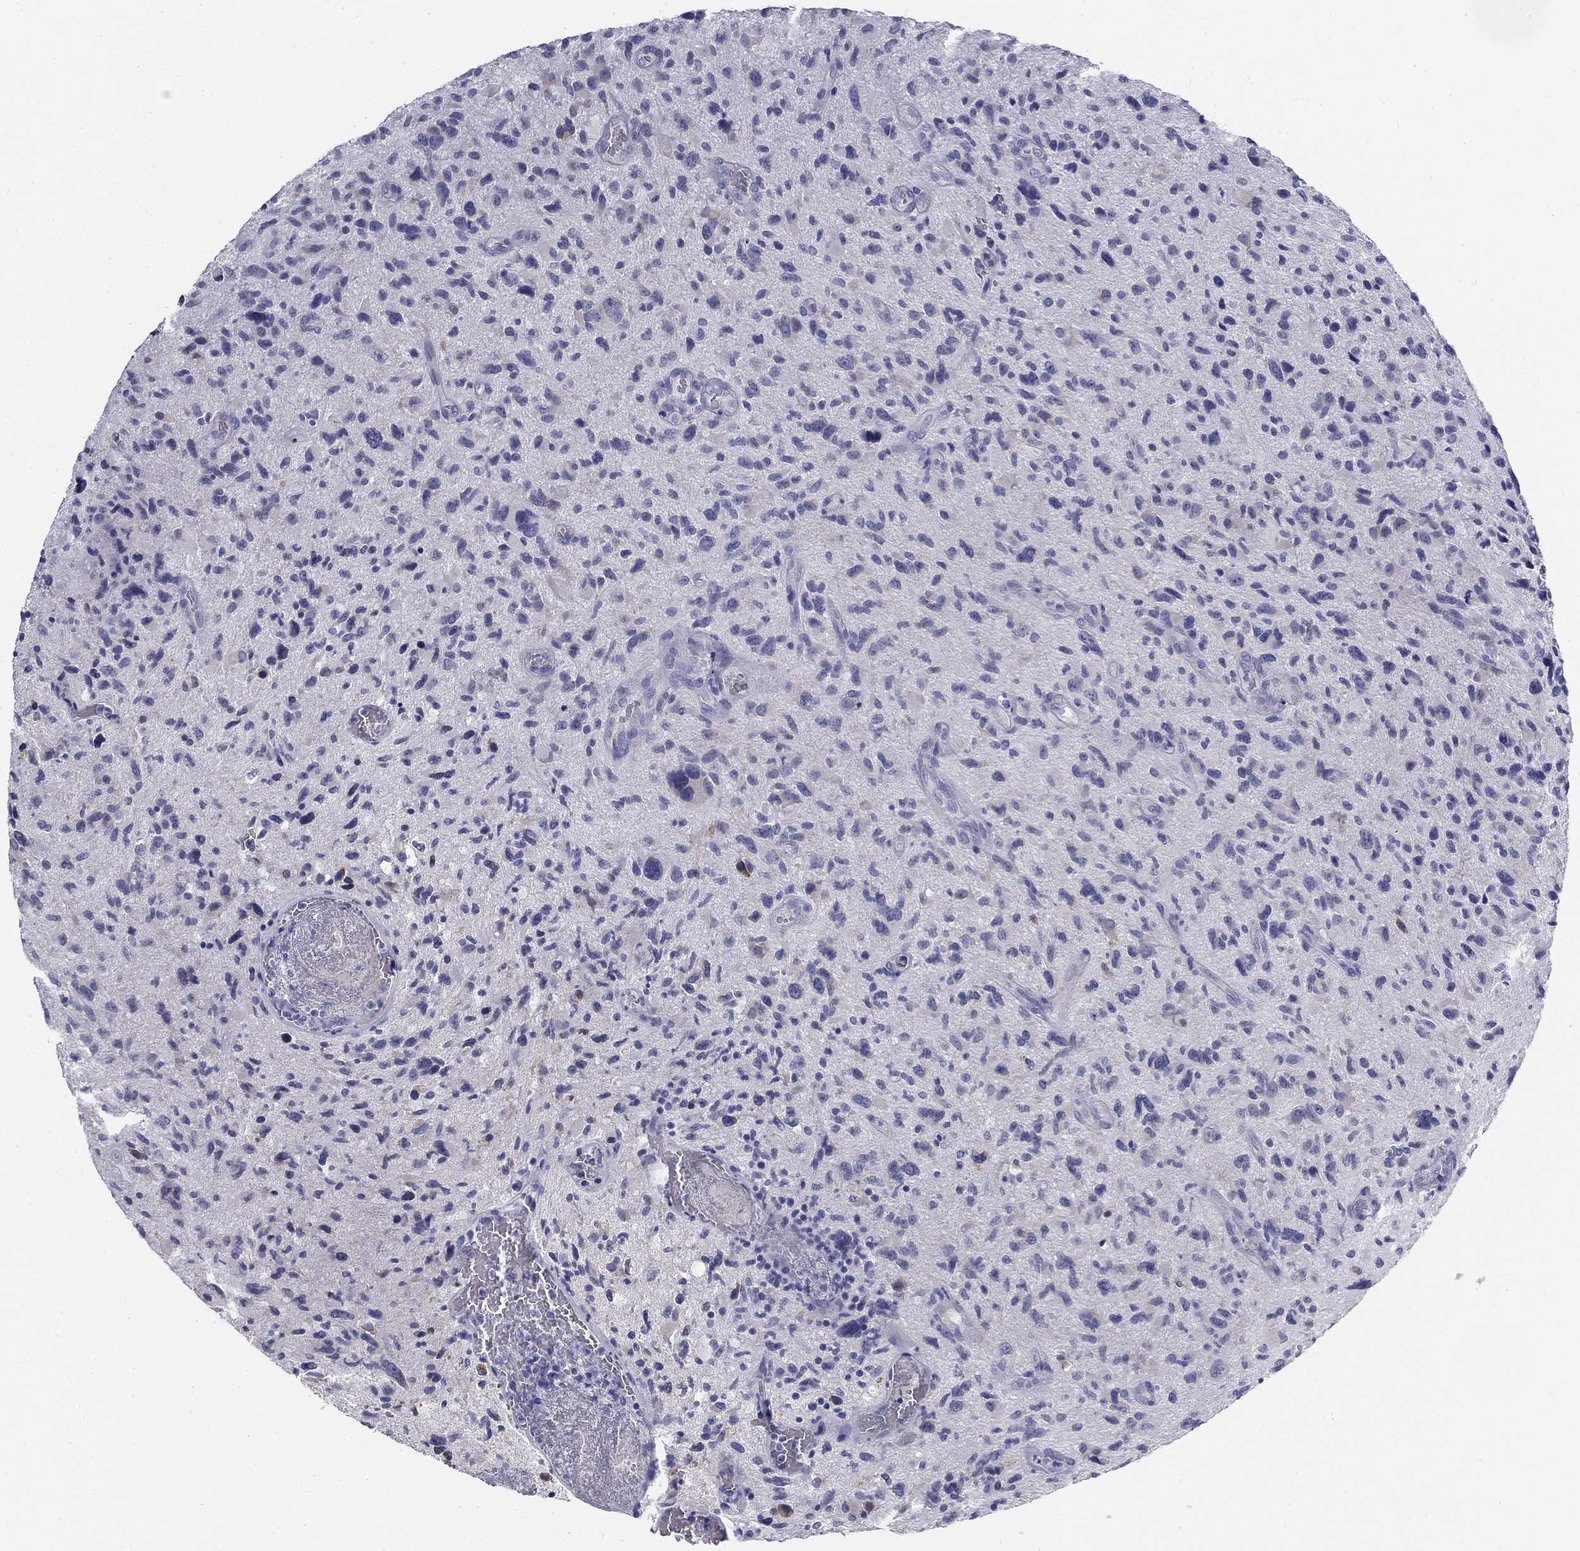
{"staining": {"intensity": "negative", "quantity": "none", "location": "none"}, "tissue": "glioma", "cell_type": "Tumor cells", "image_type": "cancer", "snomed": [{"axis": "morphology", "description": "Glioma, malignant, NOS"}, {"axis": "morphology", "description": "Glioma, malignant, High grade"}, {"axis": "topography", "description": "Brain"}], "caption": "IHC of human malignant high-grade glioma demonstrates no staining in tumor cells.", "gene": "GALNTL5", "patient": {"sex": "female", "age": 71}}